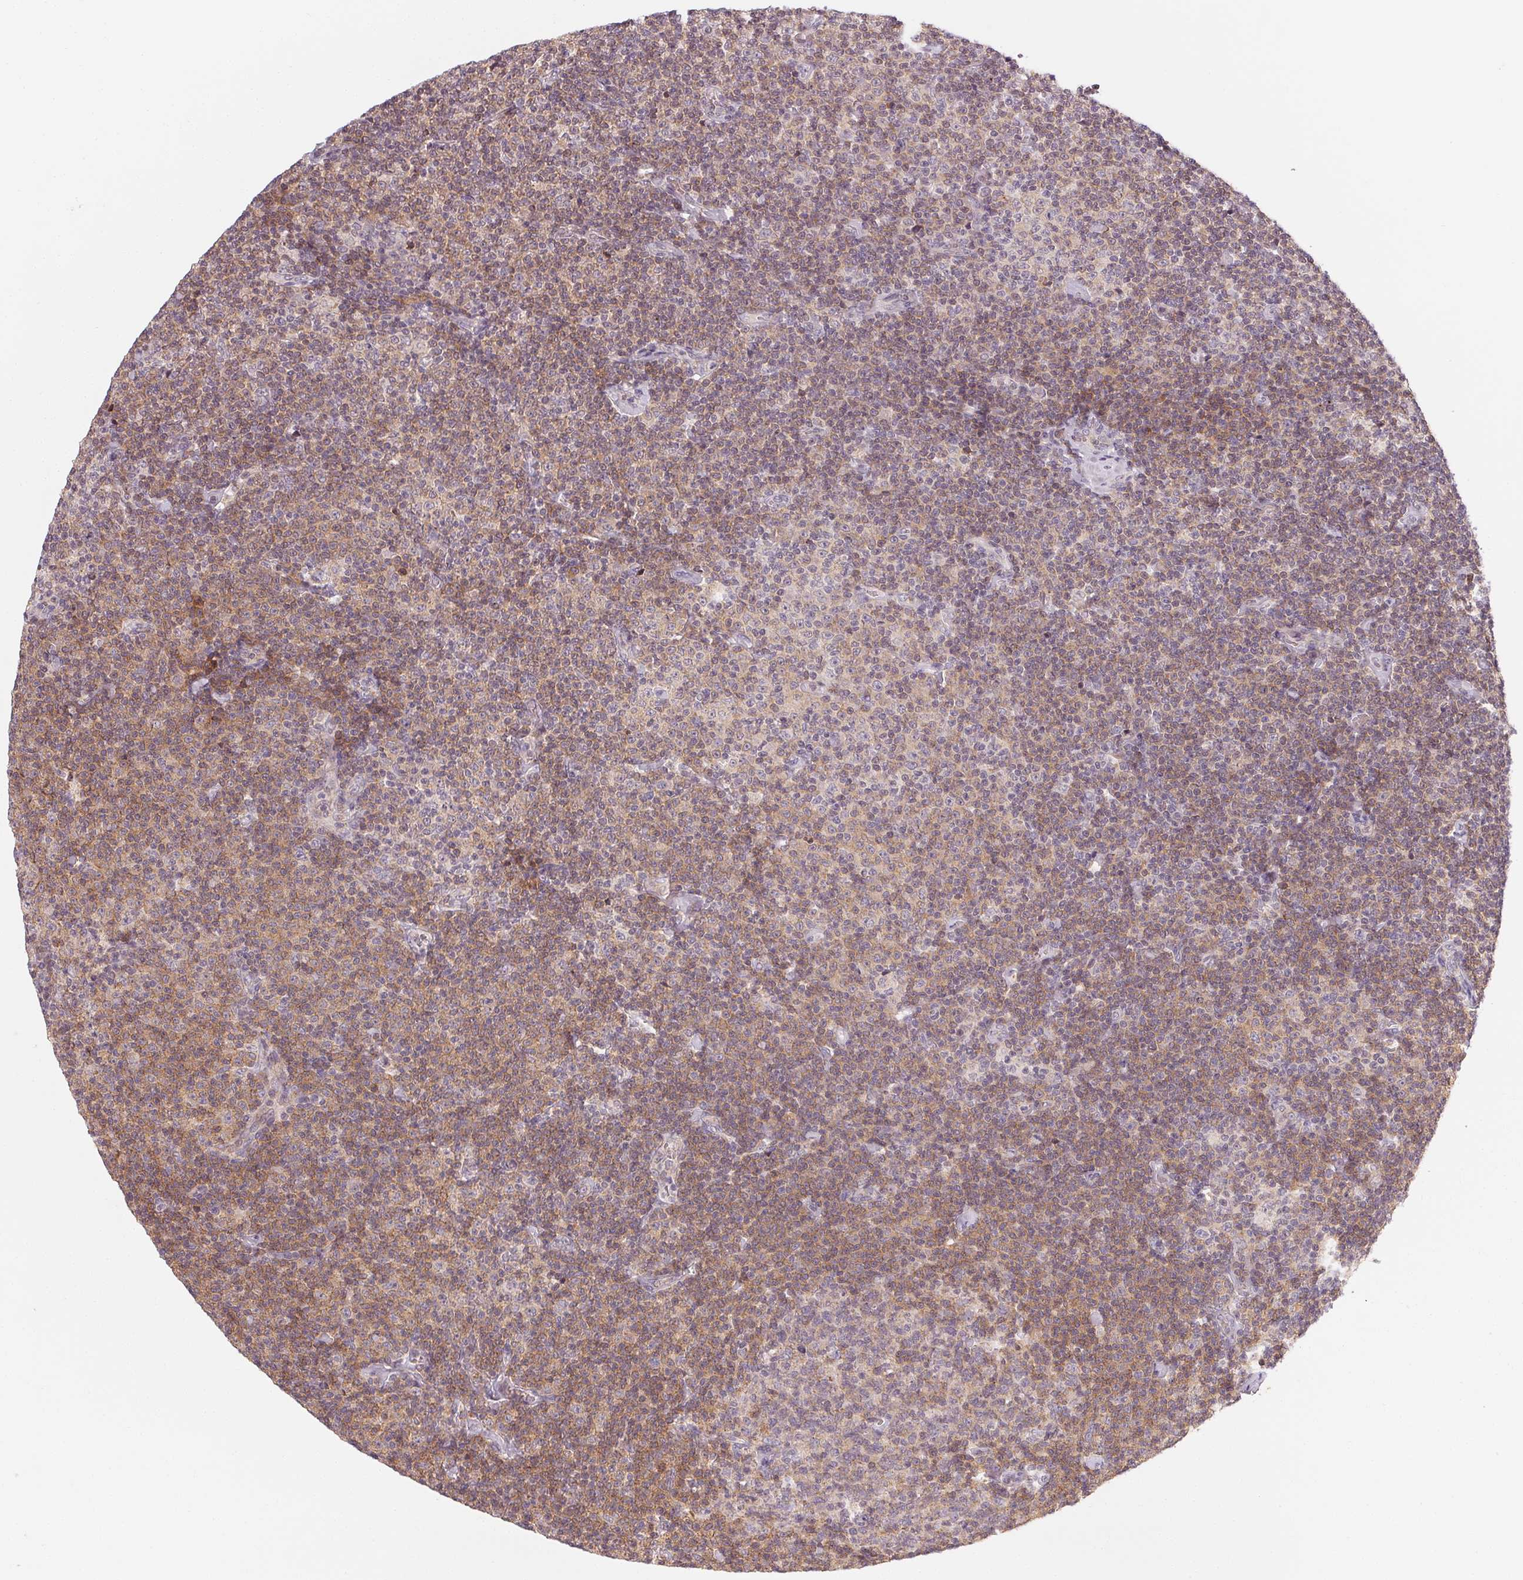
{"staining": {"intensity": "weak", "quantity": "25%-75%", "location": "cytoplasmic/membranous"}, "tissue": "lymphoma", "cell_type": "Tumor cells", "image_type": "cancer", "snomed": [{"axis": "morphology", "description": "Malignant lymphoma, non-Hodgkin's type, Low grade"}, {"axis": "topography", "description": "Lymph node"}], "caption": "Immunohistochemistry image of lymphoma stained for a protein (brown), which demonstrates low levels of weak cytoplasmic/membranous expression in about 25%-75% of tumor cells.", "gene": "NCOA4", "patient": {"sex": "male", "age": 81}}